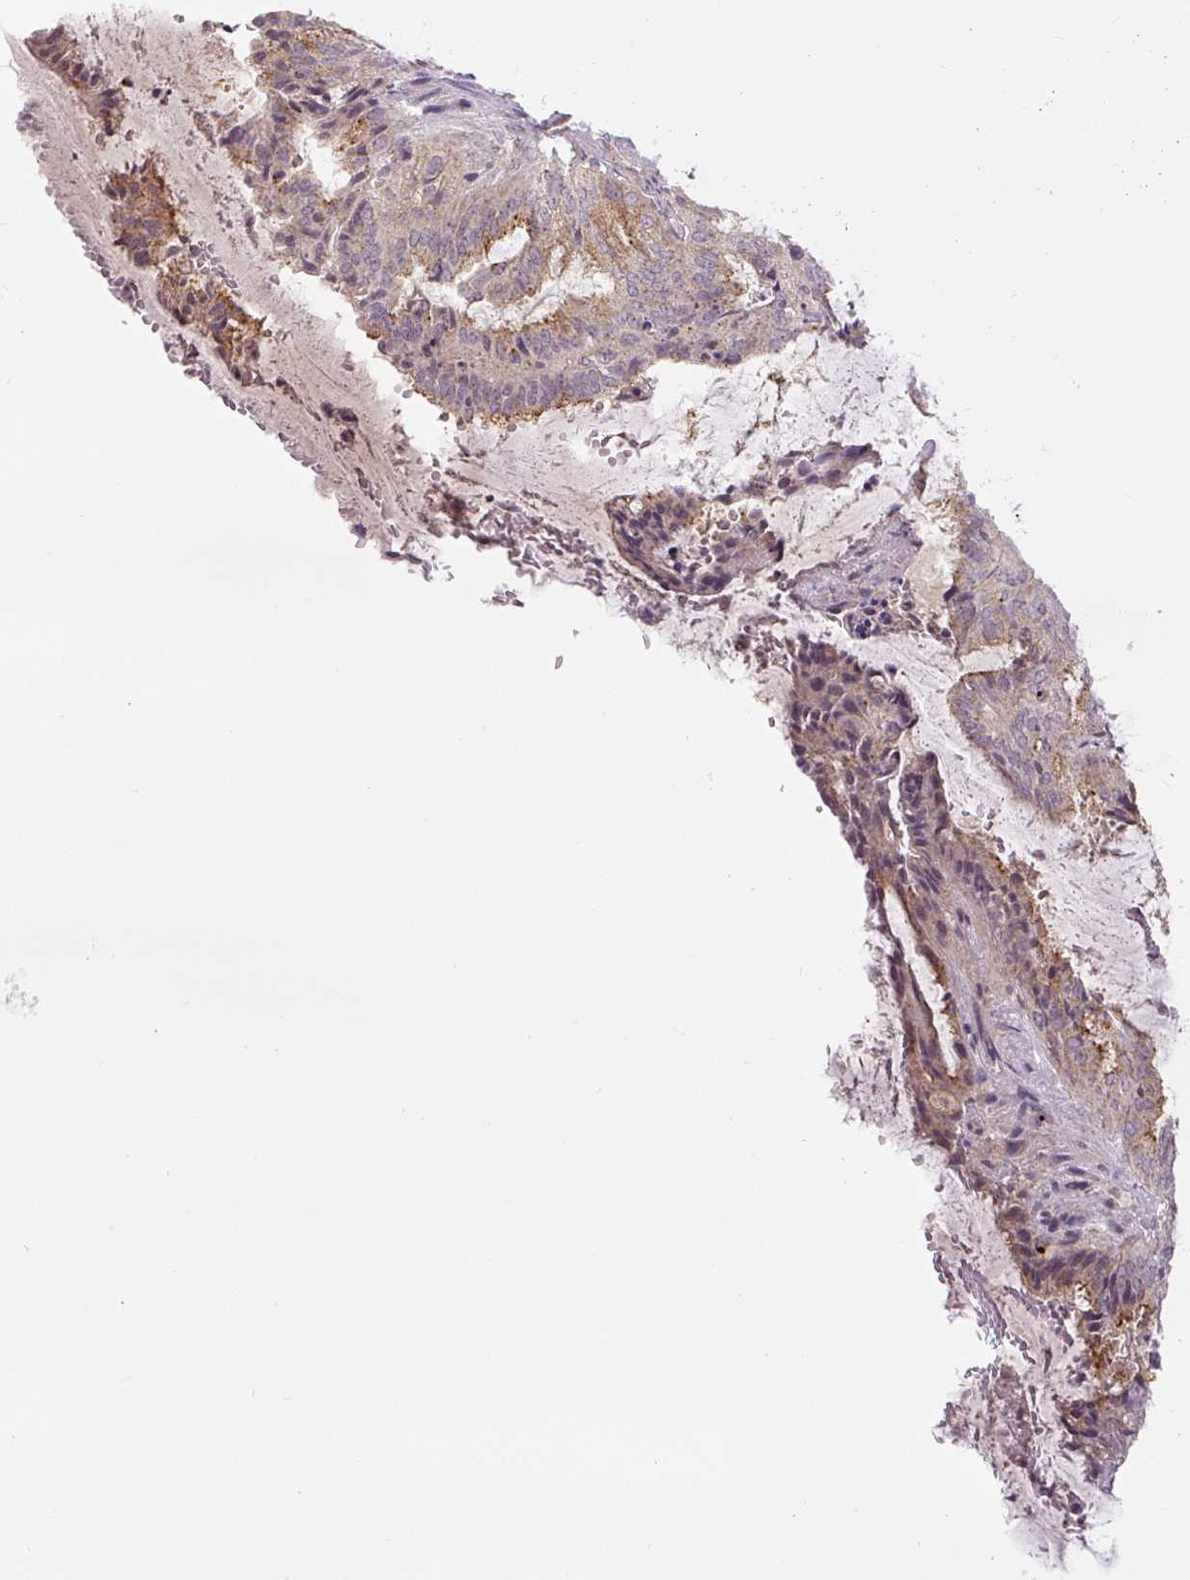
{"staining": {"intensity": "moderate", "quantity": "<25%", "location": "cytoplasmic/membranous"}, "tissue": "endometrial cancer", "cell_type": "Tumor cells", "image_type": "cancer", "snomed": [{"axis": "morphology", "description": "Adenocarcinoma, NOS"}, {"axis": "topography", "description": "Endometrium"}], "caption": "A low amount of moderate cytoplasmic/membranous positivity is seen in about <25% of tumor cells in adenocarcinoma (endometrial) tissue.", "gene": "PCM1", "patient": {"sex": "female", "age": 51}}